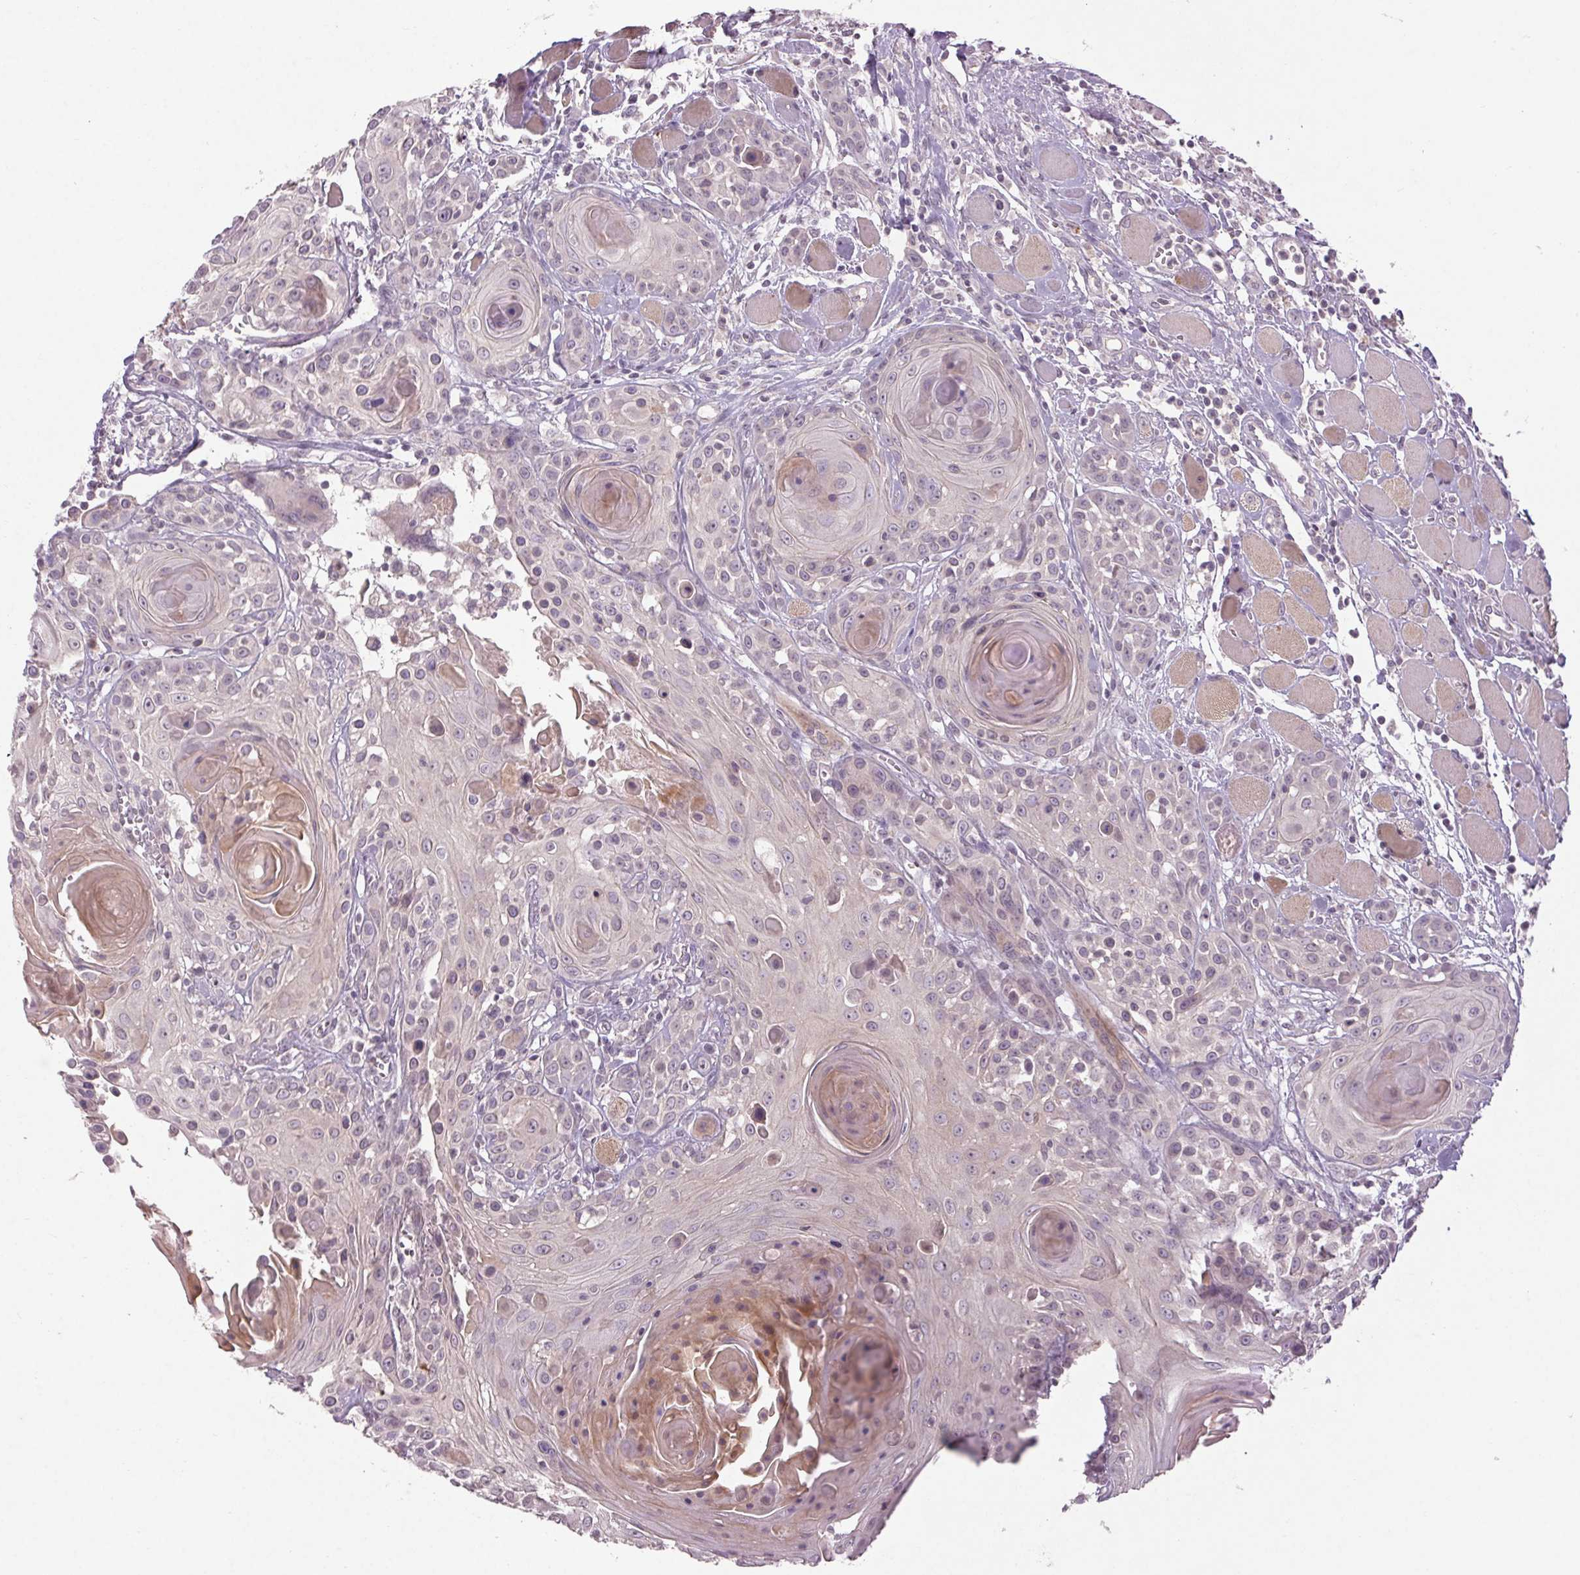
{"staining": {"intensity": "negative", "quantity": "none", "location": "none"}, "tissue": "head and neck cancer", "cell_type": "Tumor cells", "image_type": "cancer", "snomed": [{"axis": "morphology", "description": "Squamous cell carcinoma, NOS"}, {"axis": "topography", "description": "Head-Neck"}], "caption": "IHC photomicrograph of neoplastic tissue: squamous cell carcinoma (head and neck) stained with DAB exhibits no significant protein expression in tumor cells. (DAB (3,3'-diaminobenzidine) immunohistochemistry (IHC) with hematoxylin counter stain).", "gene": "KLRC3", "patient": {"sex": "female", "age": 80}}